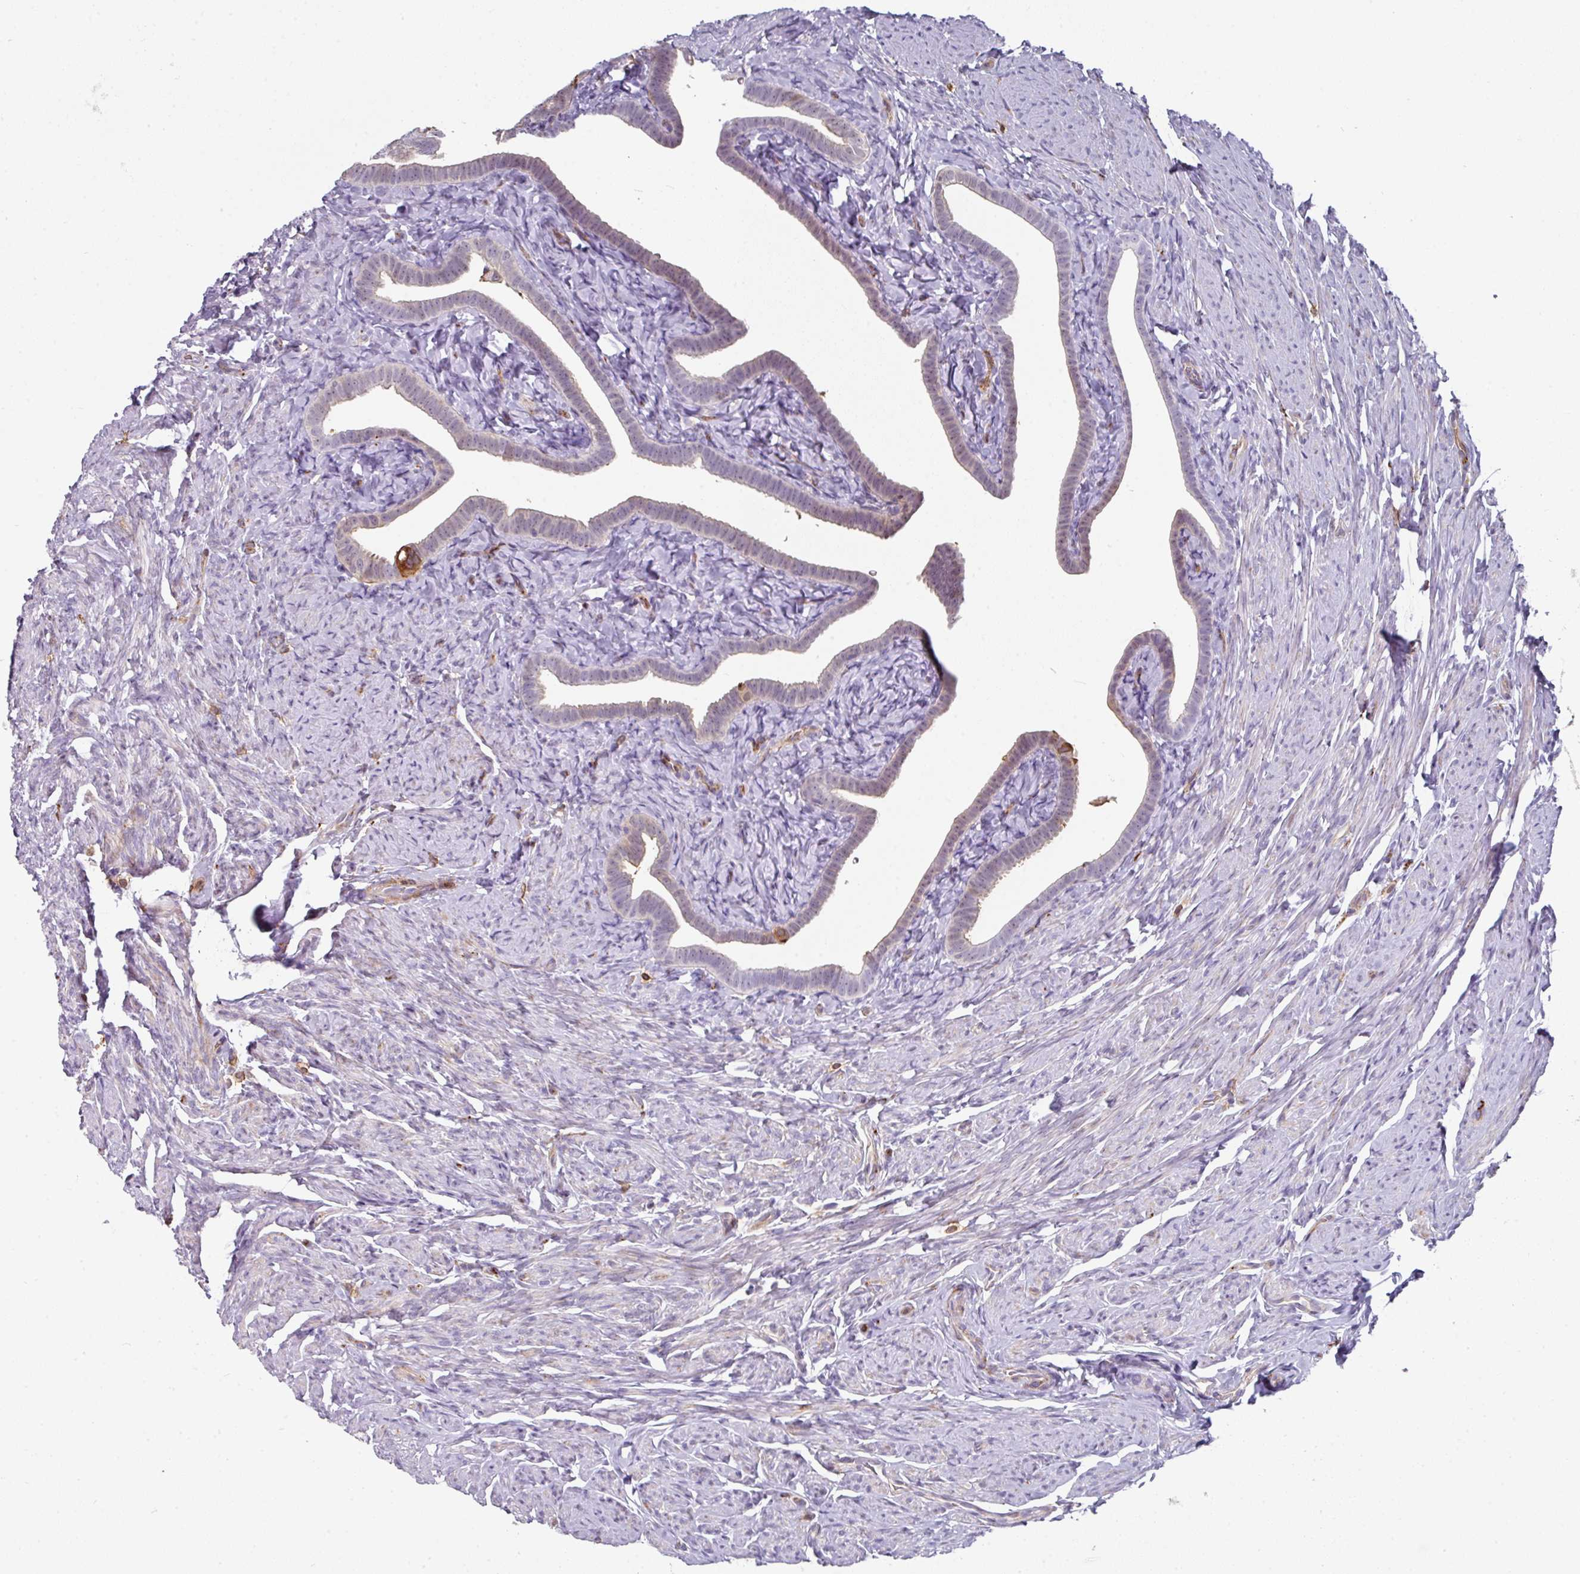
{"staining": {"intensity": "strong", "quantity": "<25%", "location": "cytoplasmic/membranous"}, "tissue": "fallopian tube", "cell_type": "Glandular cells", "image_type": "normal", "snomed": [{"axis": "morphology", "description": "Normal tissue, NOS"}, {"axis": "topography", "description": "Fallopian tube"}], "caption": "Normal fallopian tube demonstrates strong cytoplasmic/membranous expression in approximately <25% of glandular cells.", "gene": "BEND5", "patient": {"sex": "female", "age": 69}}